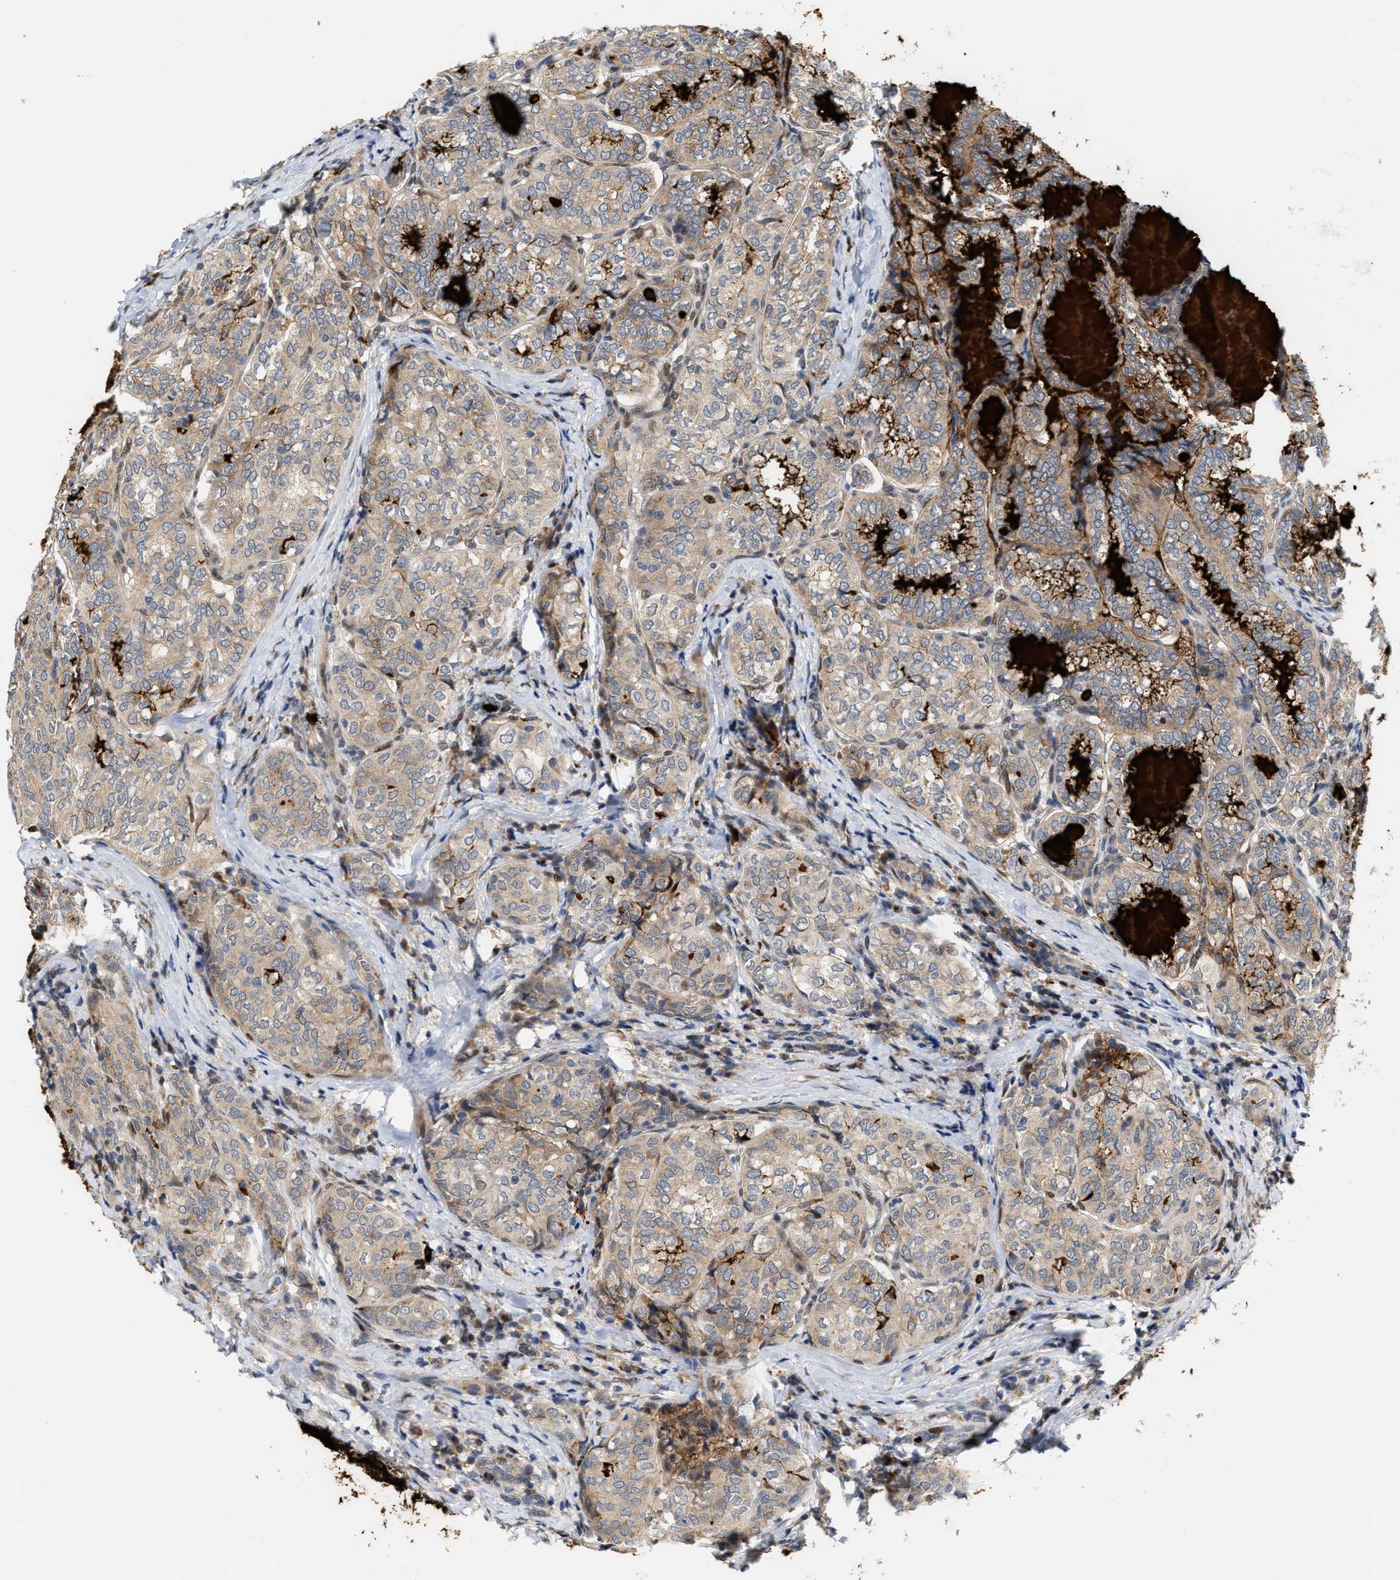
{"staining": {"intensity": "weak", "quantity": ">75%", "location": "cytoplasmic/membranous"}, "tissue": "thyroid cancer", "cell_type": "Tumor cells", "image_type": "cancer", "snomed": [{"axis": "morphology", "description": "Normal tissue, NOS"}, {"axis": "morphology", "description": "Papillary adenocarcinoma, NOS"}, {"axis": "topography", "description": "Thyroid gland"}], "caption": "This photomicrograph shows immunohistochemistry staining of human papillary adenocarcinoma (thyroid), with low weak cytoplasmic/membranous staining in approximately >75% of tumor cells.", "gene": "TCF4", "patient": {"sex": "female", "age": 30}}